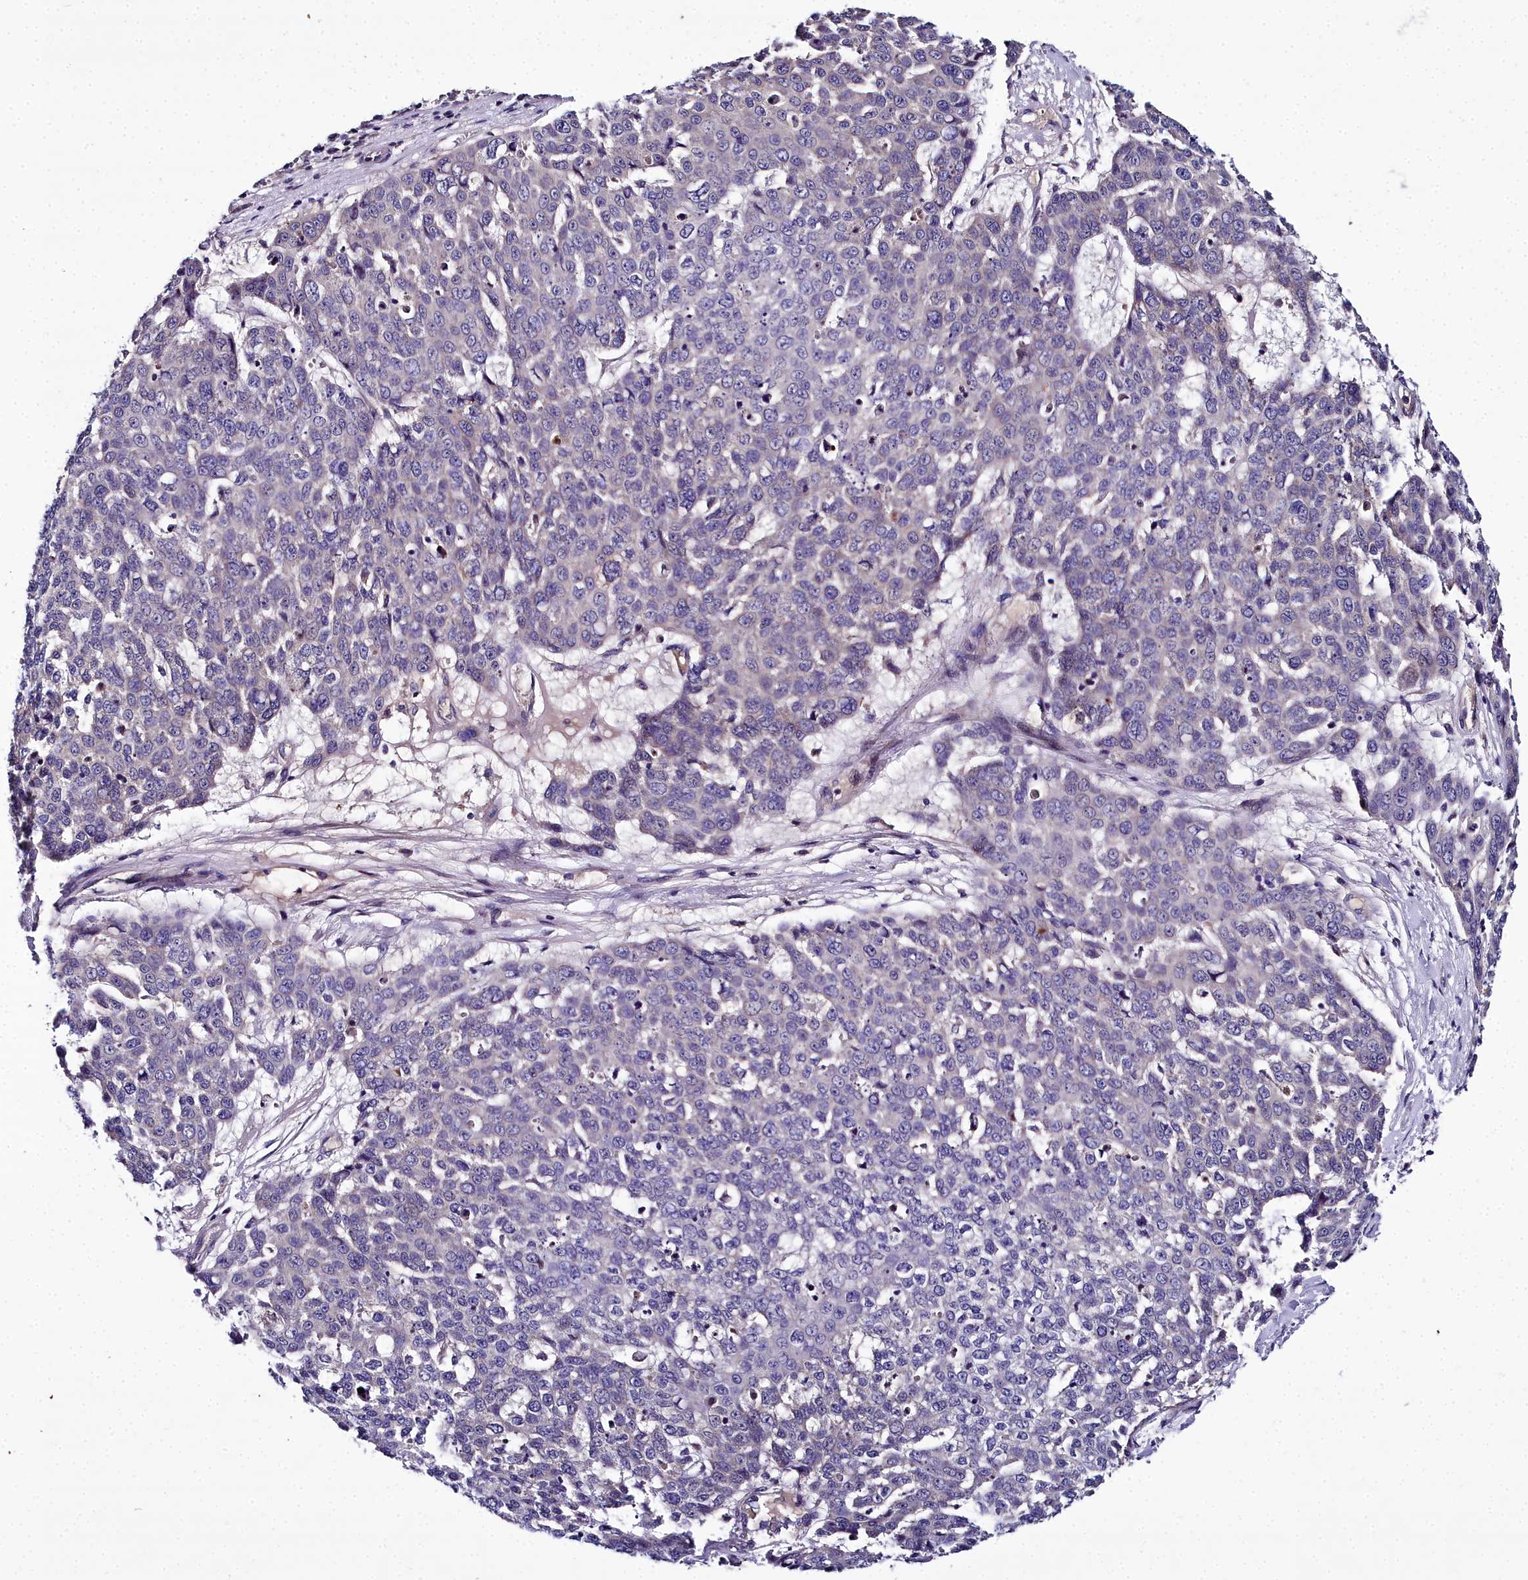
{"staining": {"intensity": "negative", "quantity": "none", "location": "none"}, "tissue": "skin cancer", "cell_type": "Tumor cells", "image_type": "cancer", "snomed": [{"axis": "morphology", "description": "Squamous cell carcinoma, NOS"}, {"axis": "topography", "description": "Skin"}], "caption": "DAB (3,3'-diaminobenzidine) immunohistochemical staining of skin cancer (squamous cell carcinoma) reveals no significant staining in tumor cells.", "gene": "NT5M", "patient": {"sex": "male", "age": 71}}